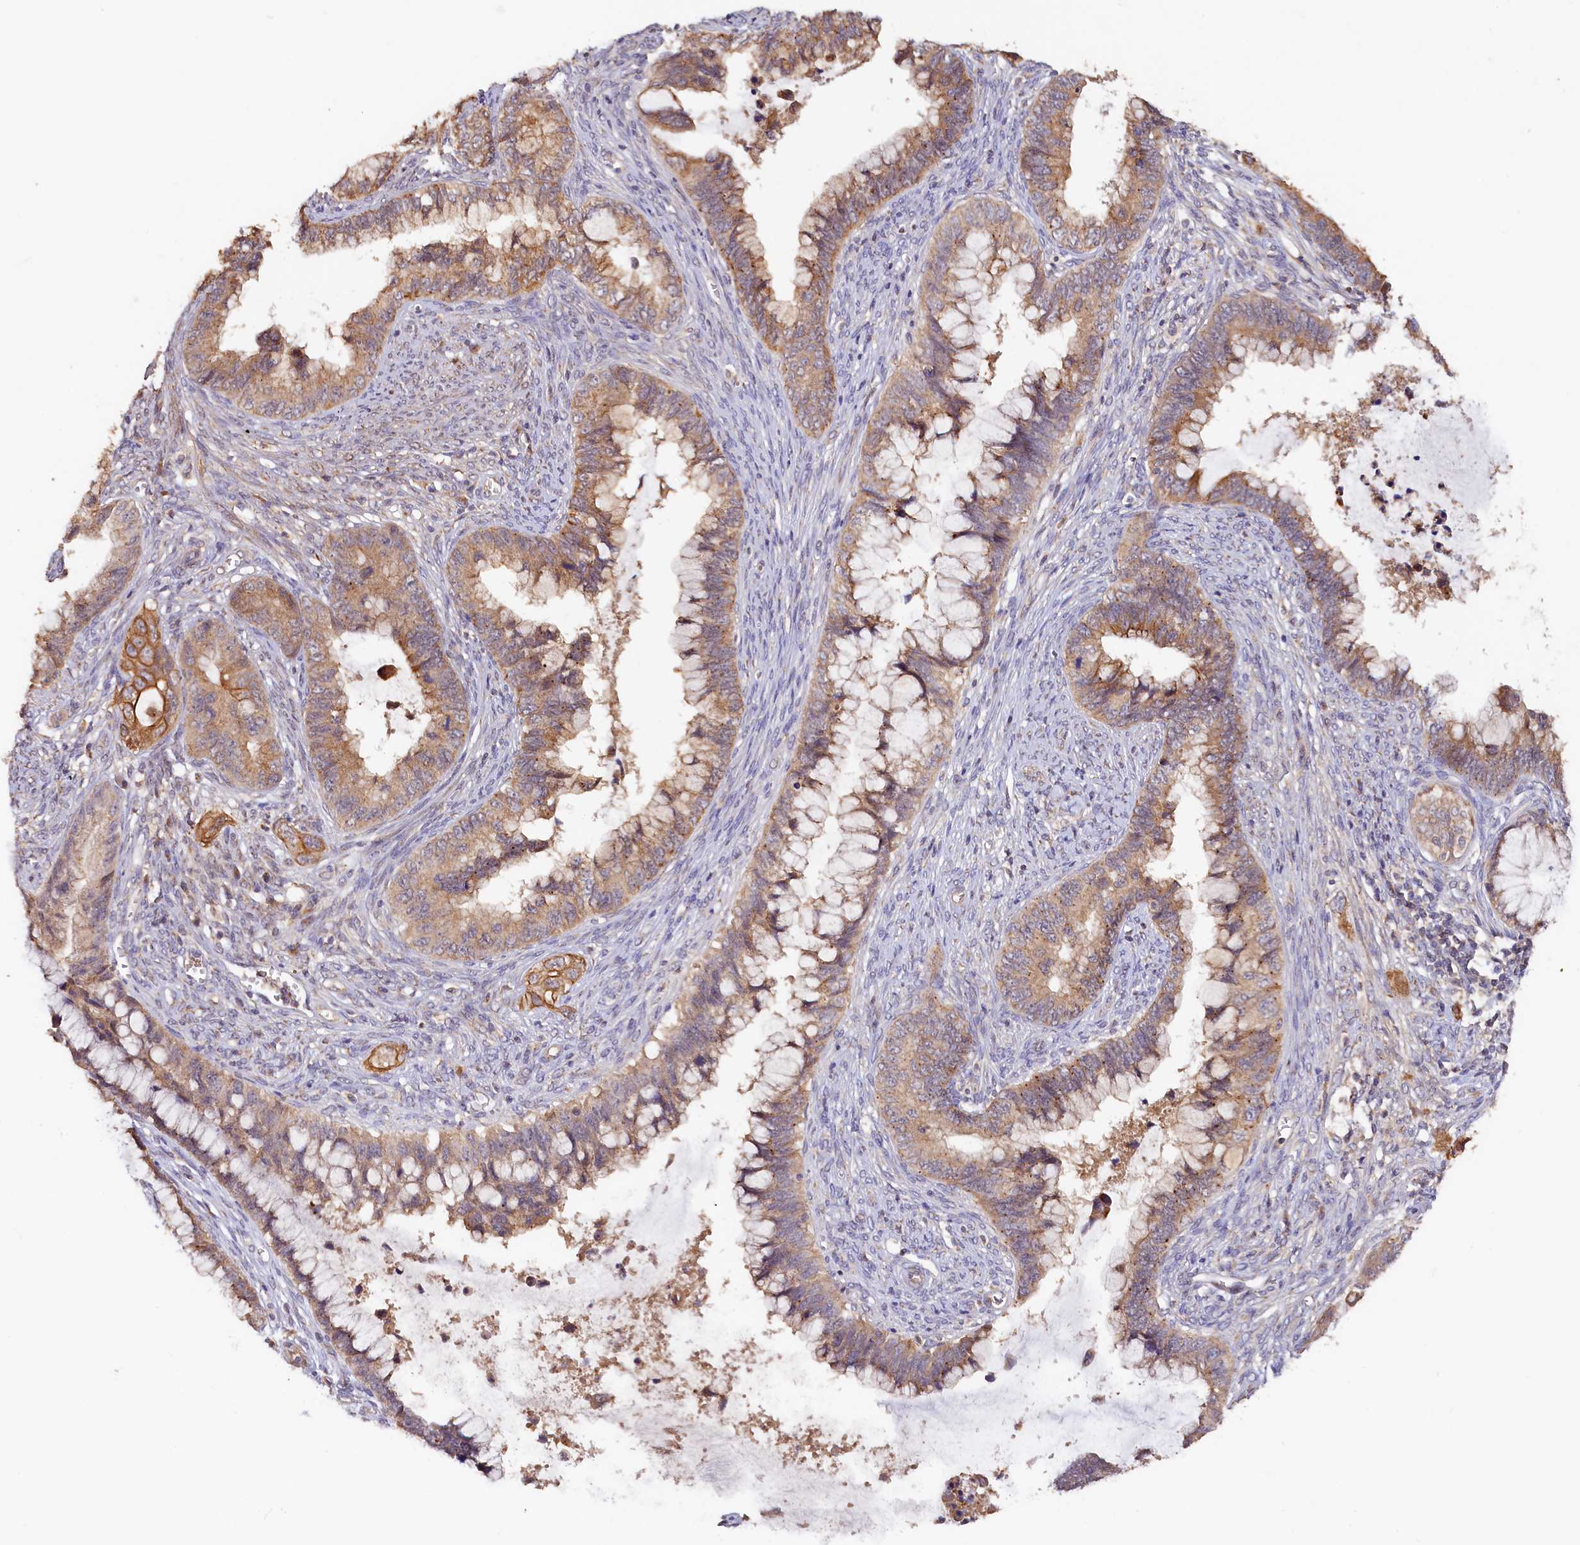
{"staining": {"intensity": "moderate", "quantity": ">75%", "location": "cytoplasmic/membranous"}, "tissue": "cervical cancer", "cell_type": "Tumor cells", "image_type": "cancer", "snomed": [{"axis": "morphology", "description": "Adenocarcinoma, NOS"}, {"axis": "topography", "description": "Cervix"}], "caption": "The immunohistochemical stain labels moderate cytoplasmic/membranous expression in tumor cells of cervical cancer tissue. (Stains: DAB in brown, nuclei in blue, Microscopy: brightfield microscopy at high magnification).", "gene": "TANGO6", "patient": {"sex": "female", "age": 44}}